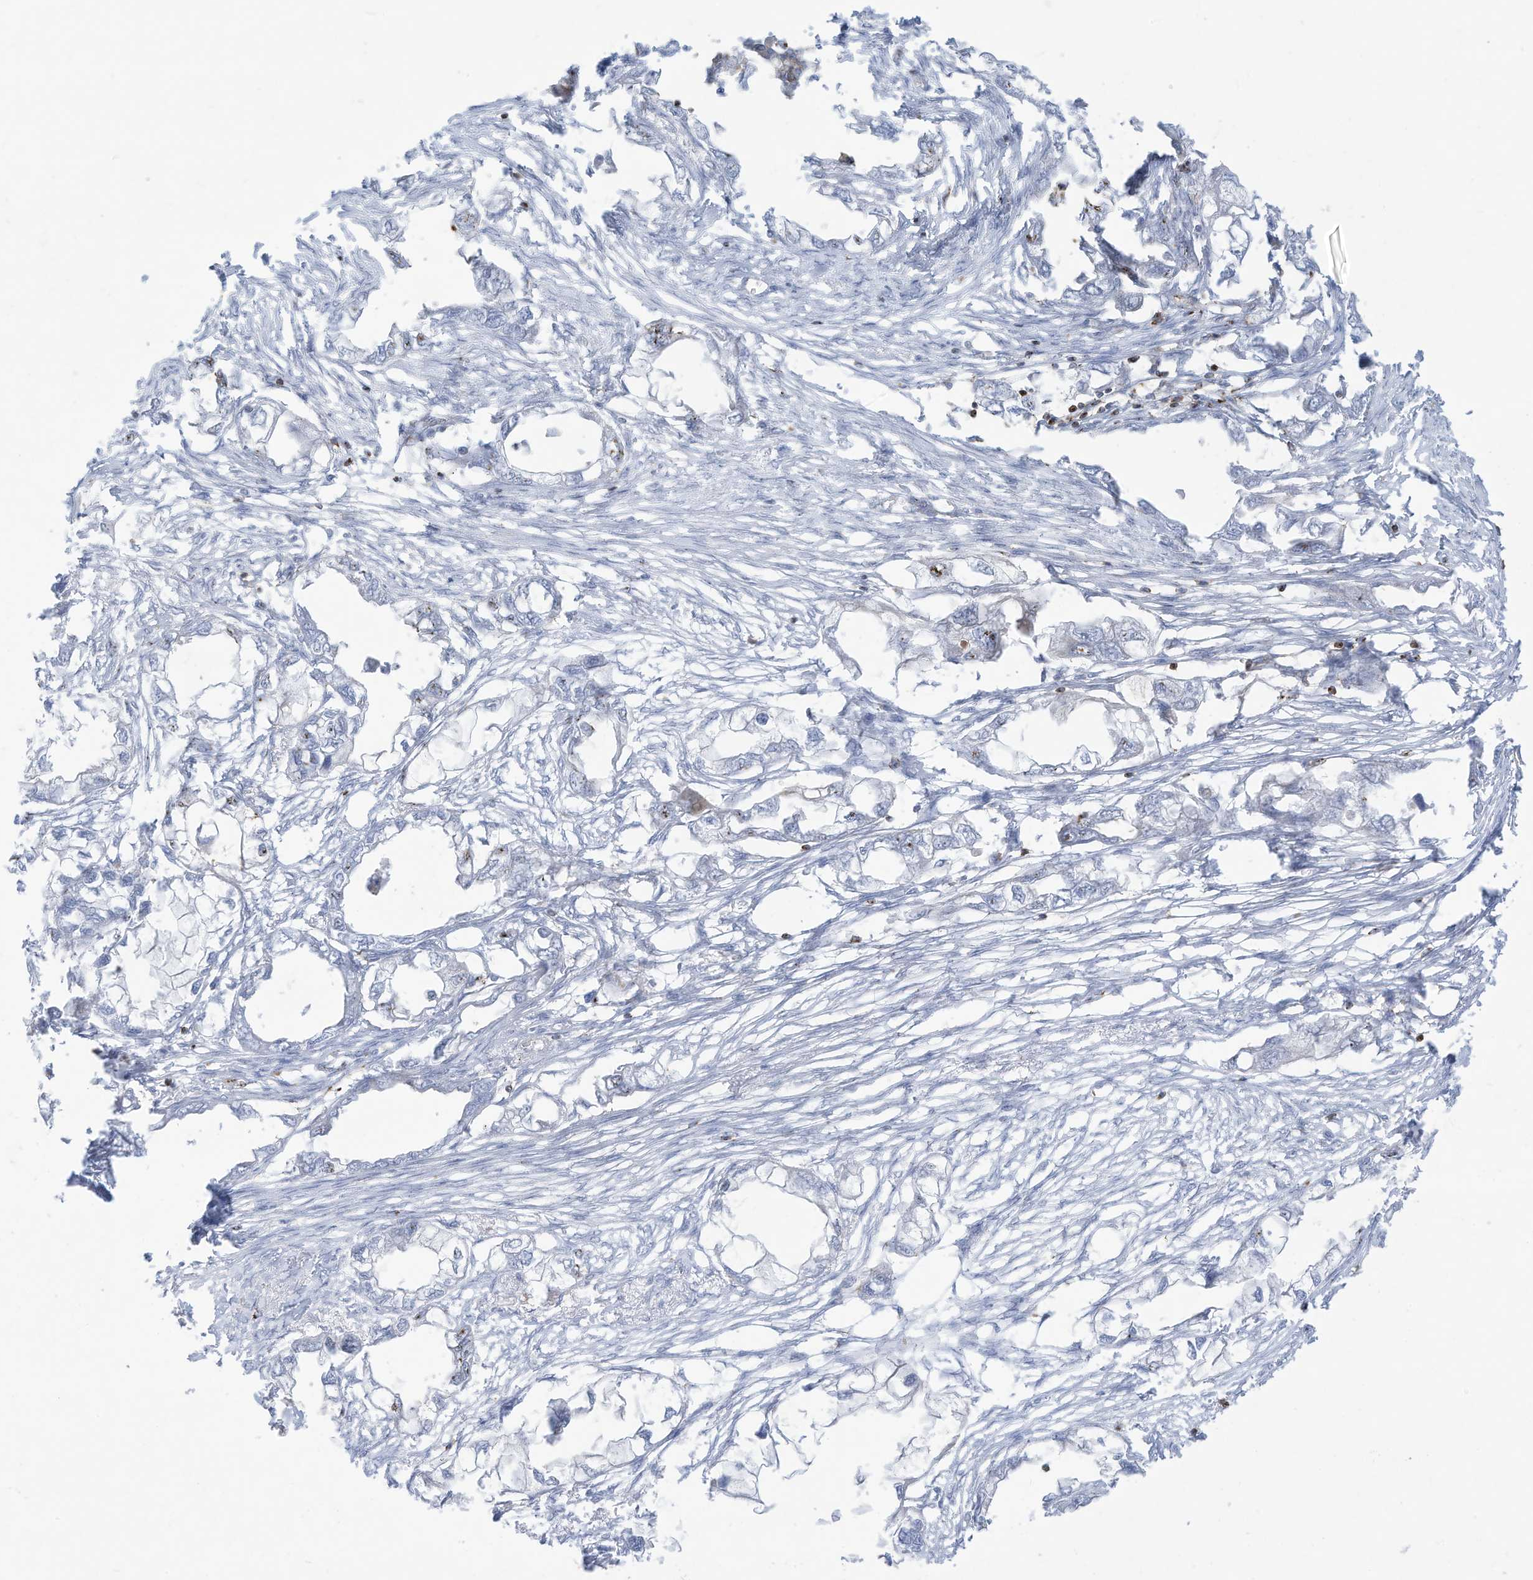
{"staining": {"intensity": "negative", "quantity": "none", "location": "none"}, "tissue": "endometrial cancer", "cell_type": "Tumor cells", "image_type": "cancer", "snomed": [{"axis": "morphology", "description": "Adenocarcinoma, NOS"}, {"axis": "morphology", "description": "Adenocarcinoma, metastatic, NOS"}, {"axis": "topography", "description": "Adipose tissue"}, {"axis": "topography", "description": "Endometrium"}], "caption": "Human endometrial adenocarcinoma stained for a protein using immunohistochemistry (IHC) demonstrates no positivity in tumor cells.", "gene": "THNSL2", "patient": {"sex": "female", "age": 67}}